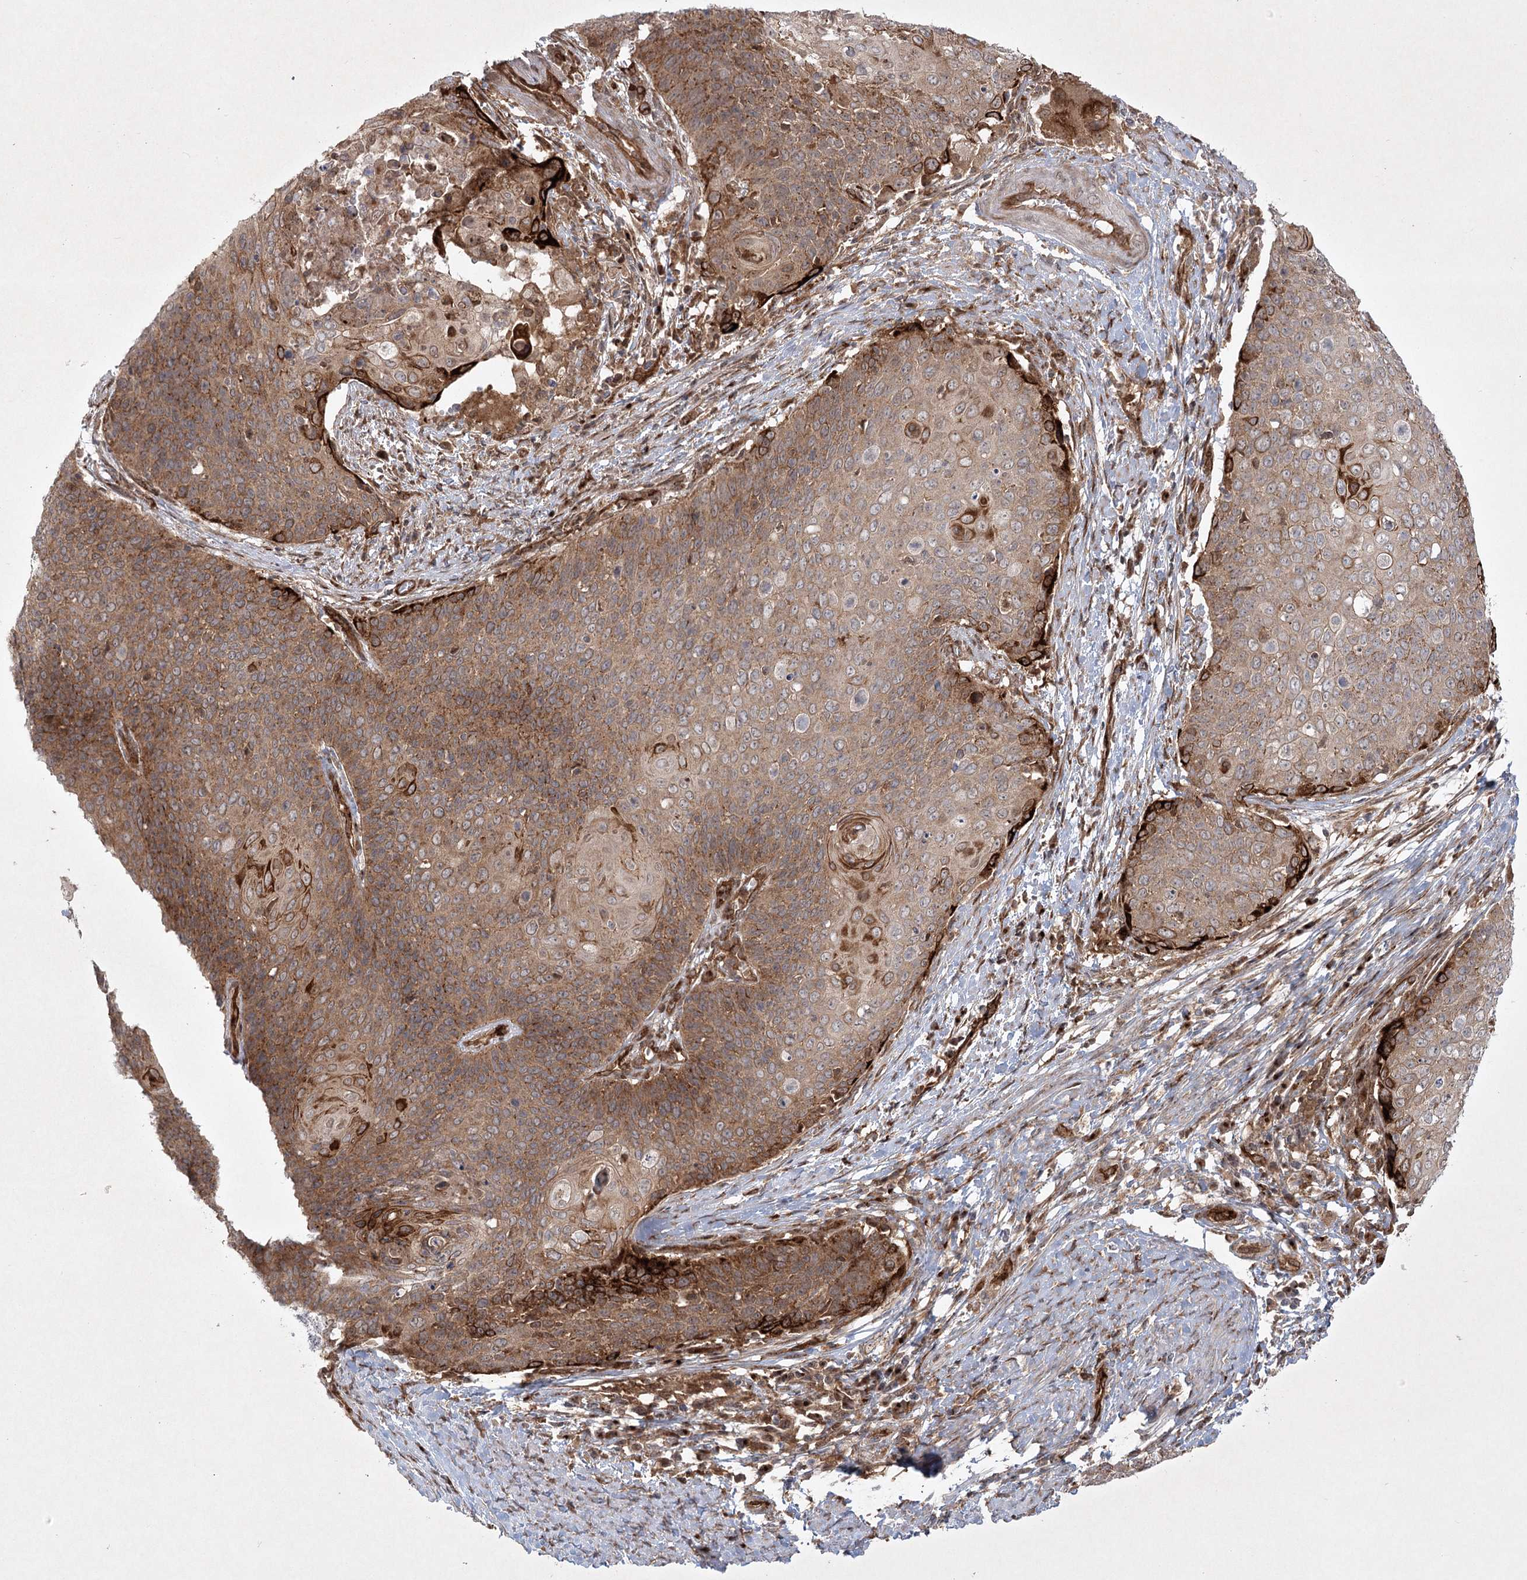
{"staining": {"intensity": "moderate", "quantity": ">75%", "location": "cytoplasmic/membranous"}, "tissue": "cervical cancer", "cell_type": "Tumor cells", "image_type": "cancer", "snomed": [{"axis": "morphology", "description": "Squamous cell carcinoma, NOS"}, {"axis": "topography", "description": "Cervix"}], "caption": "A photomicrograph of cervical cancer stained for a protein displays moderate cytoplasmic/membranous brown staining in tumor cells. (DAB (3,3'-diaminobenzidine) IHC with brightfield microscopy, high magnification).", "gene": "ARHGAP31", "patient": {"sex": "female", "age": 39}}